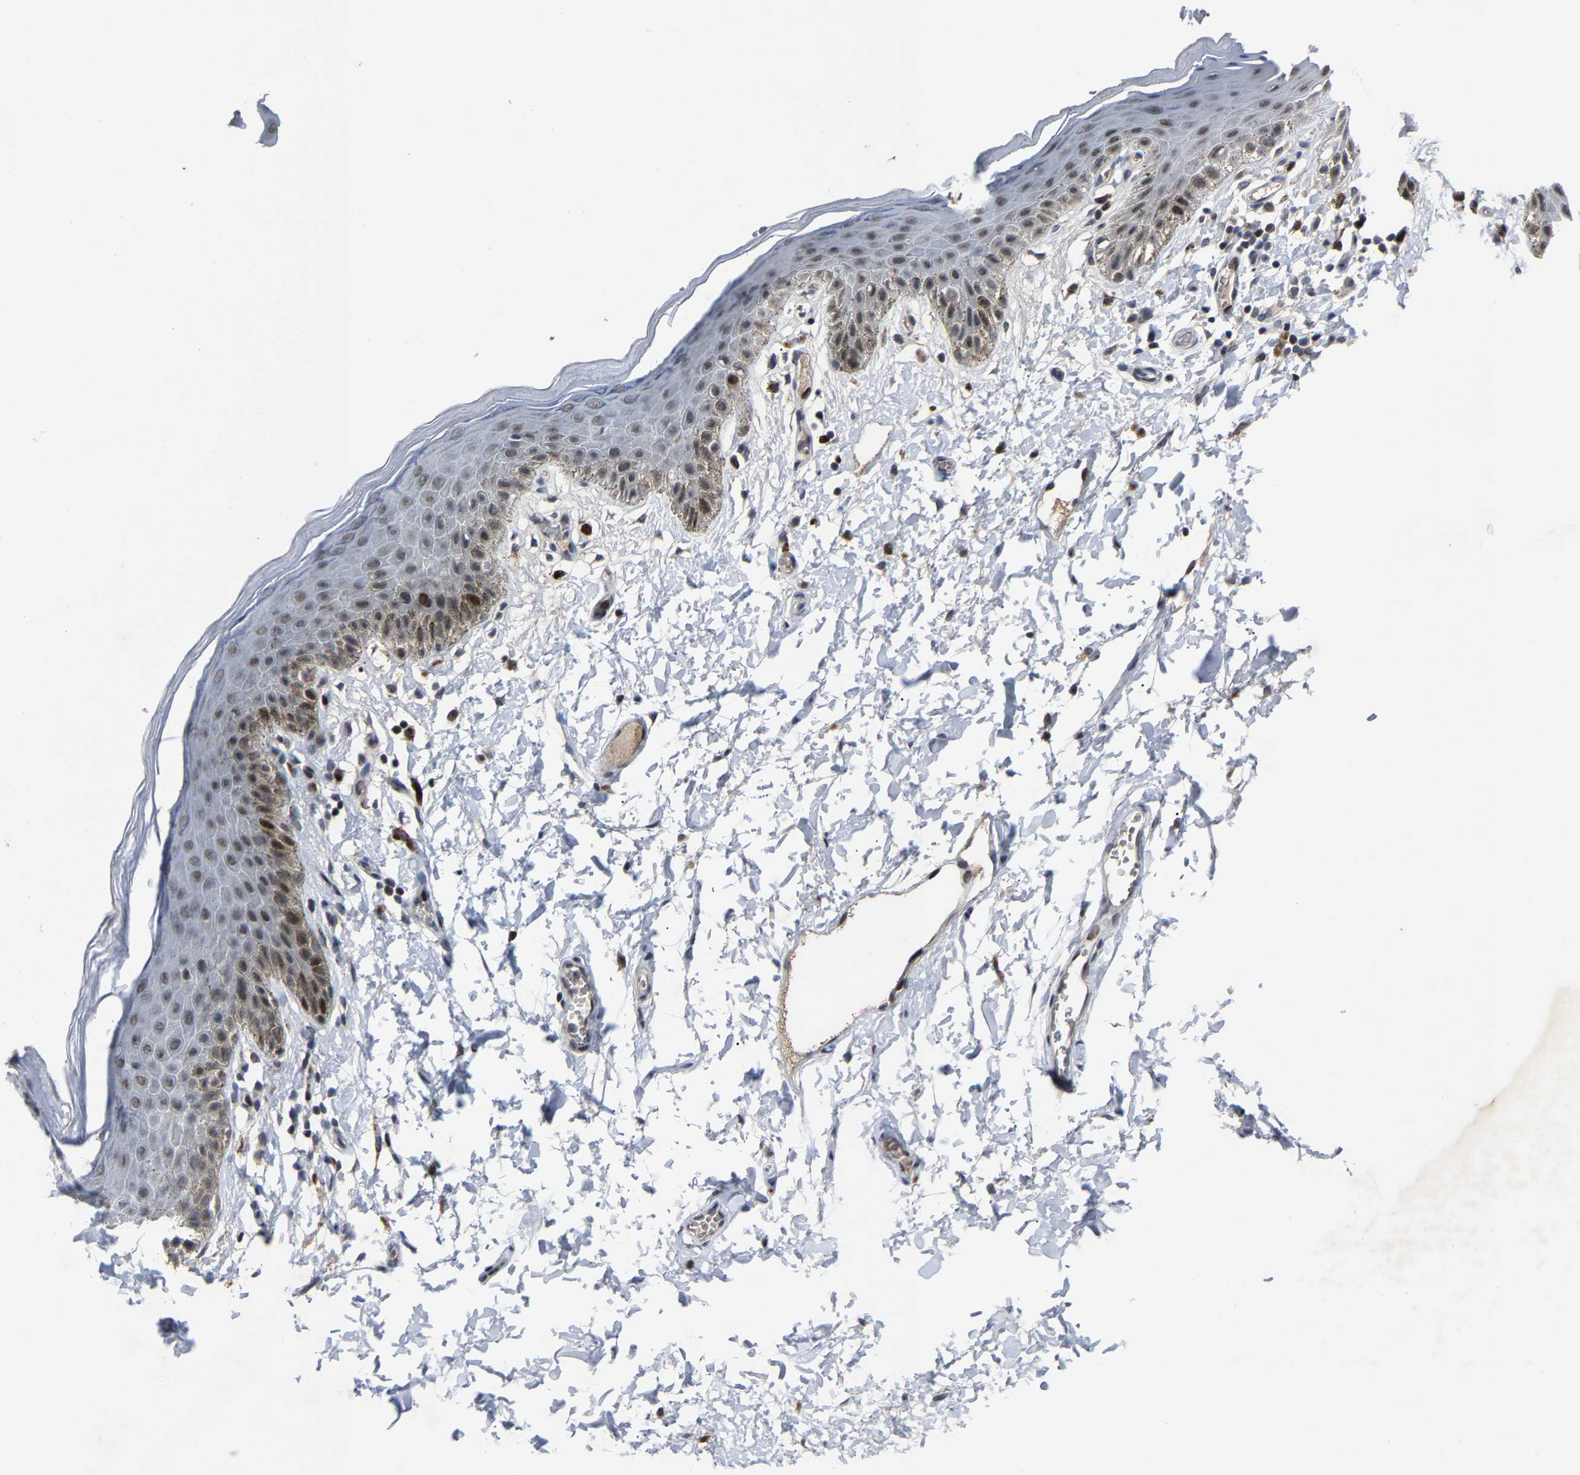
{"staining": {"intensity": "moderate", "quantity": "25%-75%", "location": "nuclear"}, "tissue": "skin", "cell_type": "Epidermal cells", "image_type": "normal", "snomed": [{"axis": "morphology", "description": "Normal tissue, NOS"}, {"axis": "topography", "description": "Anal"}], "caption": "Epidermal cells exhibit medium levels of moderate nuclear staining in about 25%-75% of cells in unremarkable skin. (Stains: DAB (3,3'-diaminobenzidine) in brown, nuclei in blue, Microscopy: brightfield microscopy at high magnification).", "gene": "LSM8", "patient": {"sex": "male", "age": 44}}